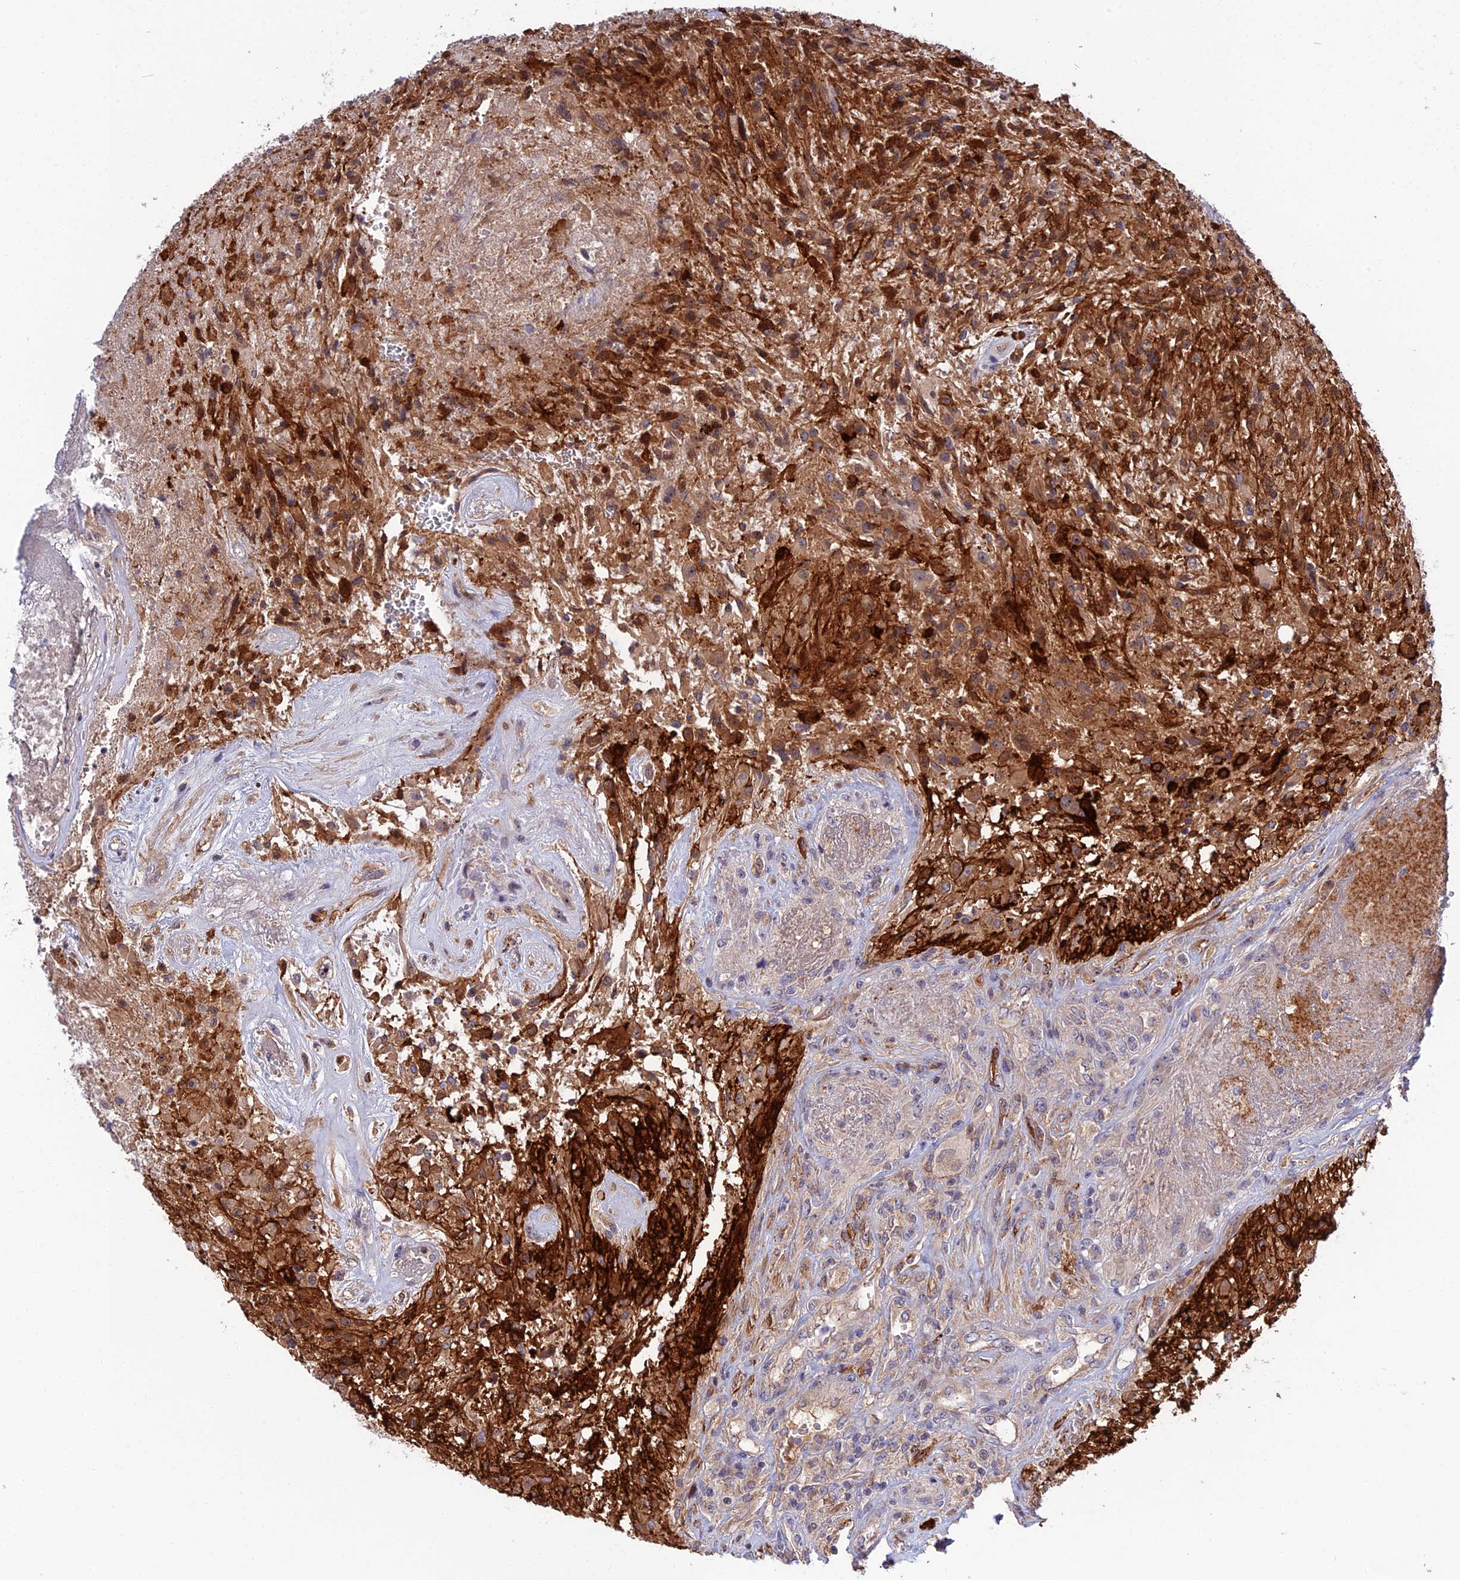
{"staining": {"intensity": "moderate", "quantity": ">75%", "location": "cytoplasmic/membranous"}, "tissue": "glioma", "cell_type": "Tumor cells", "image_type": "cancer", "snomed": [{"axis": "morphology", "description": "Glioma, malignant, High grade"}, {"axis": "topography", "description": "Brain"}], "caption": "Malignant high-grade glioma stained with a brown dye displays moderate cytoplasmic/membranous positive staining in approximately >75% of tumor cells.", "gene": "CRACD", "patient": {"sex": "male", "age": 56}}